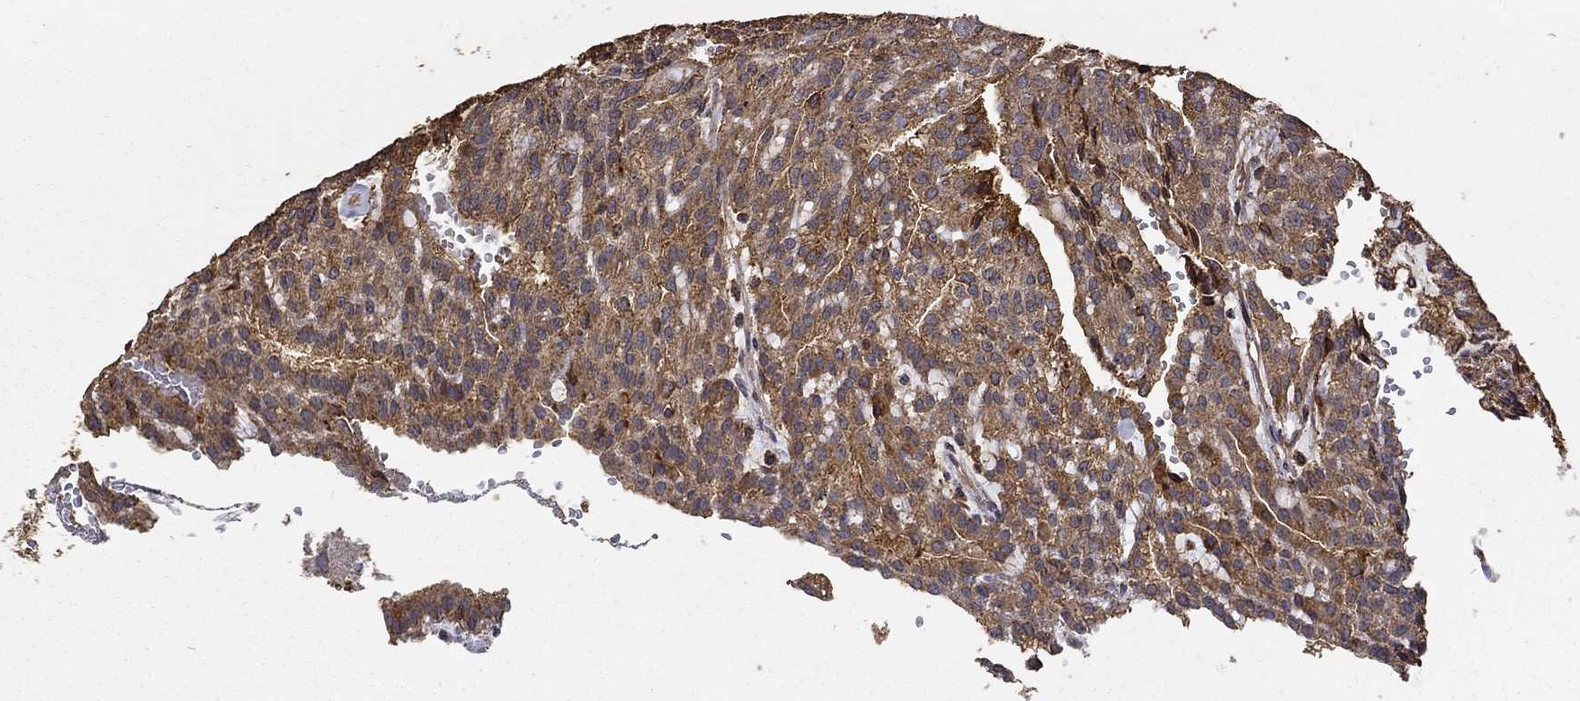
{"staining": {"intensity": "strong", "quantity": ">75%", "location": "cytoplasmic/membranous"}, "tissue": "renal cancer", "cell_type": "Tumor cells", "image_type": "cancer", "snomed": [{"axis": "morphology", "description": "Adenocarcinoma, NOS"}, {"axis": "topography", "description": "Kidney"}], "caption": "A high amount of strong cytoplasmic/membranous positivity is identified in approximately >75% of tumor cells in renal cancer tissue.", "gene": "IFRD1", "patient": {"sex": "male", "age": 63}}